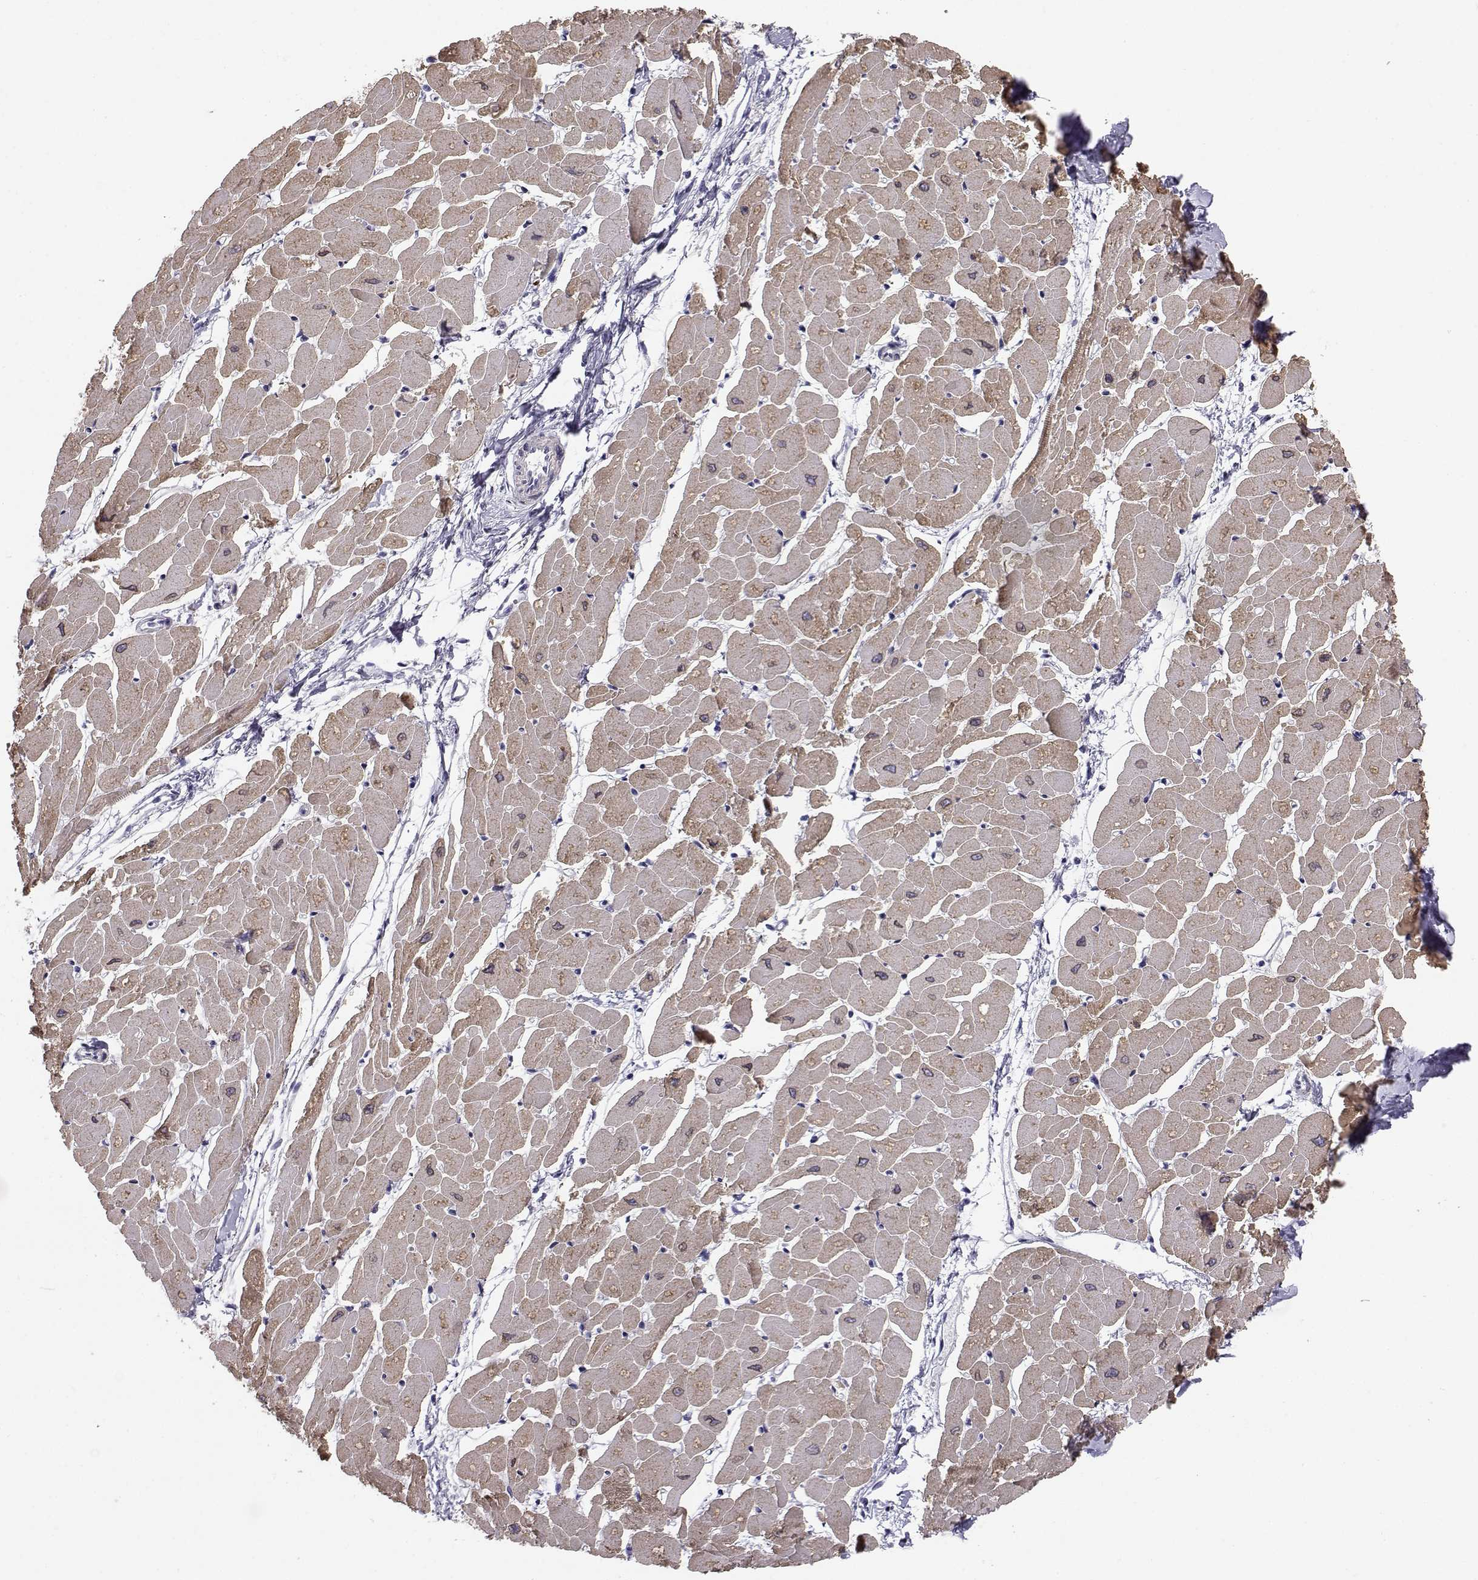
{"staining": {"intensity": "weak", "quantity": "25%-75%", "location": "cytoplasmic/membranous"}, "tissue": "heart muscle", "cell_type": "Cardiomyocytes", "image_type": "normal", "snomed": [{"axis": "morphology", "description": "Normal tissue, NOS"}, {"axis": "topography", "description": "Heart"}], "caption": "This histopathology image shows immunohistochemistry (IHC) staining of unremarkable heart muscle, with low weak cytoplasmic/membranous staining in approximately 25%-75% of cardiomyocytes.", "gene": "KCNMB4", "patient": {"sex": "male", "age": 57}}